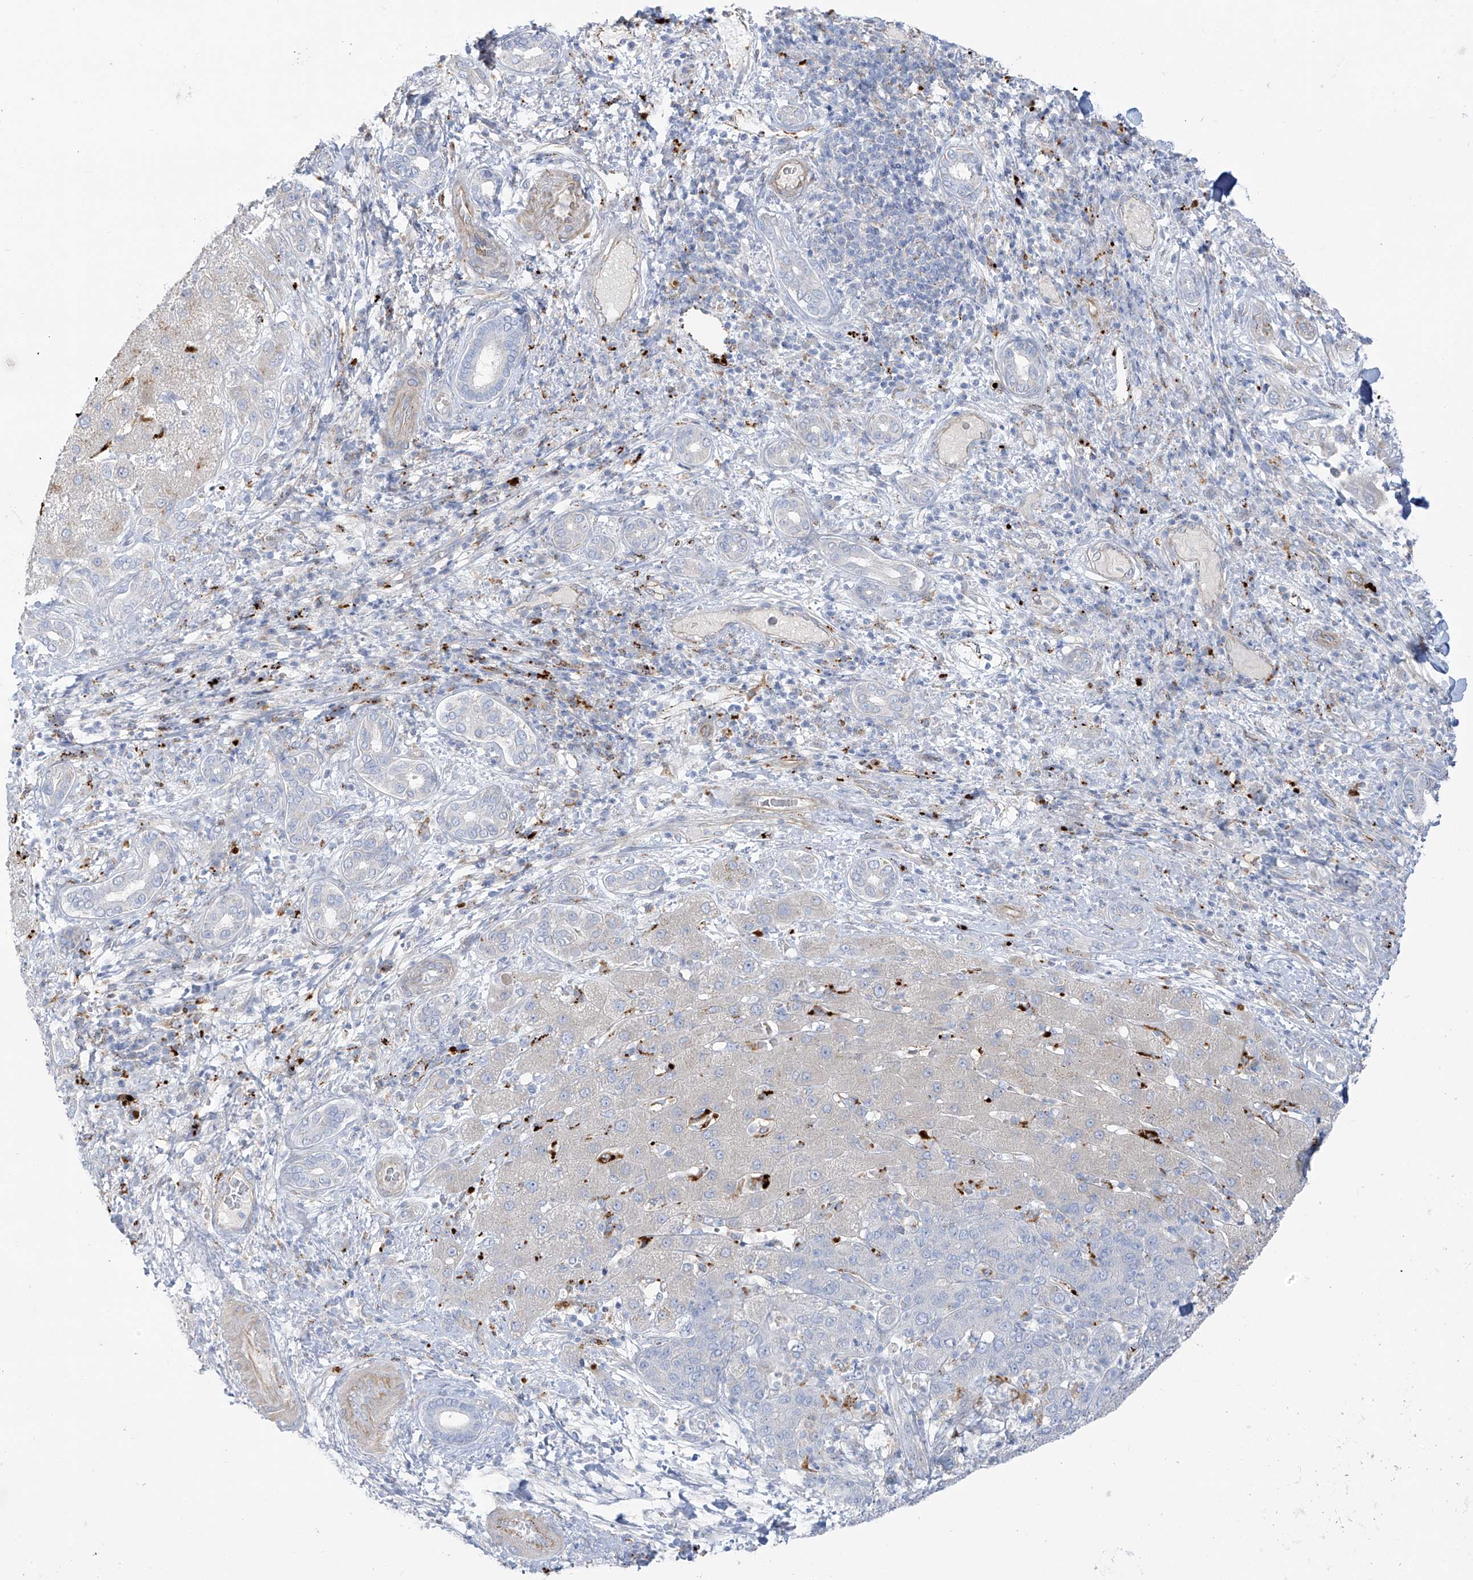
{"staining": {"intensity": "negative", "quantity": "none", "location": "none"}, "tissue": "liver cancer", "cell_type": "Tumor cells", "image_type": "cancer", "snomed": [{"axis": "morphology", "description": "Carcinoma, Hepatocellular, NOS"}, {"axis": "topography", "description": "Liver"}], "caption": "This histopathology image is of liver cancer stained with immunohistochemistry to label a protein in brown with the nuclei are counter-stained blue. There is no positivity in tumor cells.", "gene": "TAL2", "patient": {"sex": "male", "age": 65}}